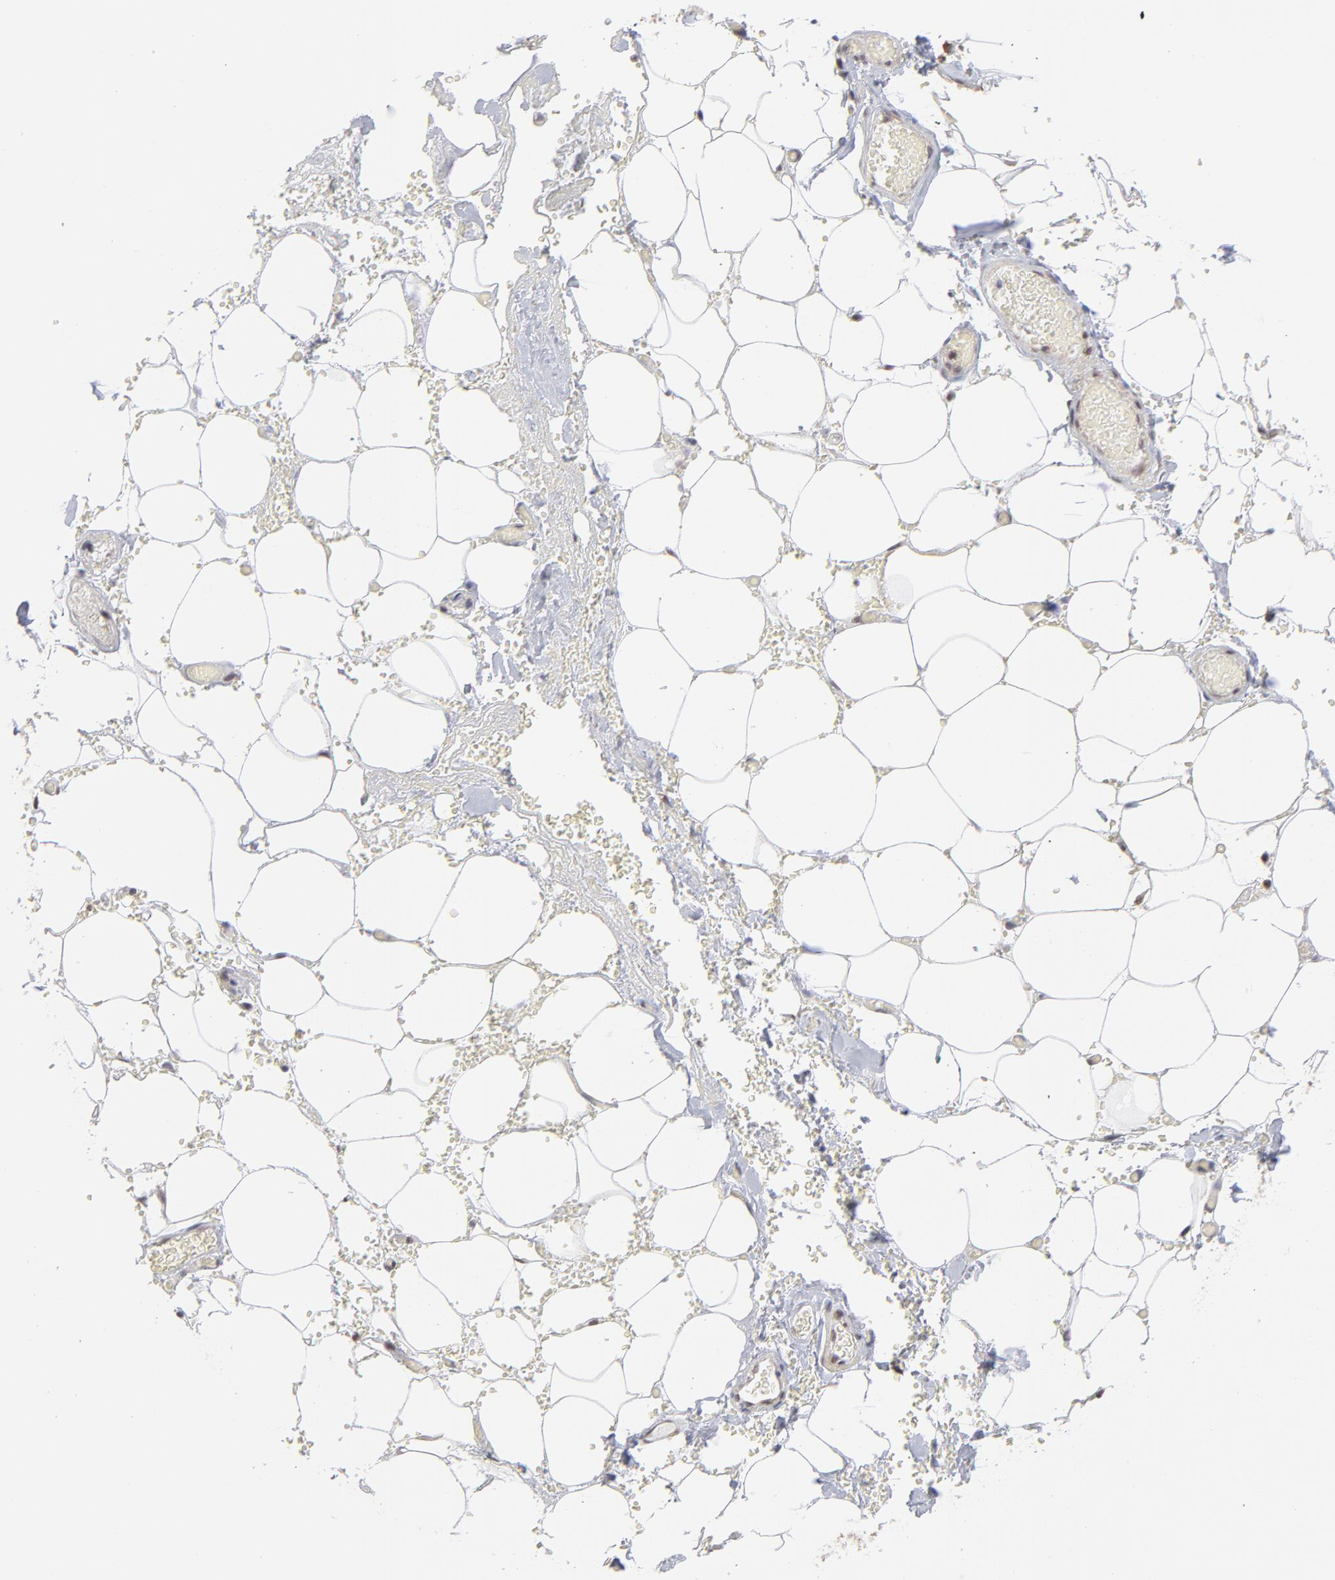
{"staining": {"intensity": "moderate", "quantity": "25%-75%", "location": "nuclear"}, "tissue": "adipose tissue", "cell_type": "Adipocytes", "image_type": "normal", "snomed": [{"axis": "morphology", "description": "Normal tissue, NOS"}, {"axis": "morphology", "description": "Cholangiocarcinoma"}, {"axis": "topography", "description": "Liver"}, {"axis": "topography", "description": "Peripheral nerve tissue"}], "caption": "This is a histology image of immunohistochemistry (IHC) staining of unremarkable adipose tissue, which shows moderate positivity in the nuclear of adipocytes.", "gene": "ZNF3", "patient": {"sex": "male", "age": 50}}